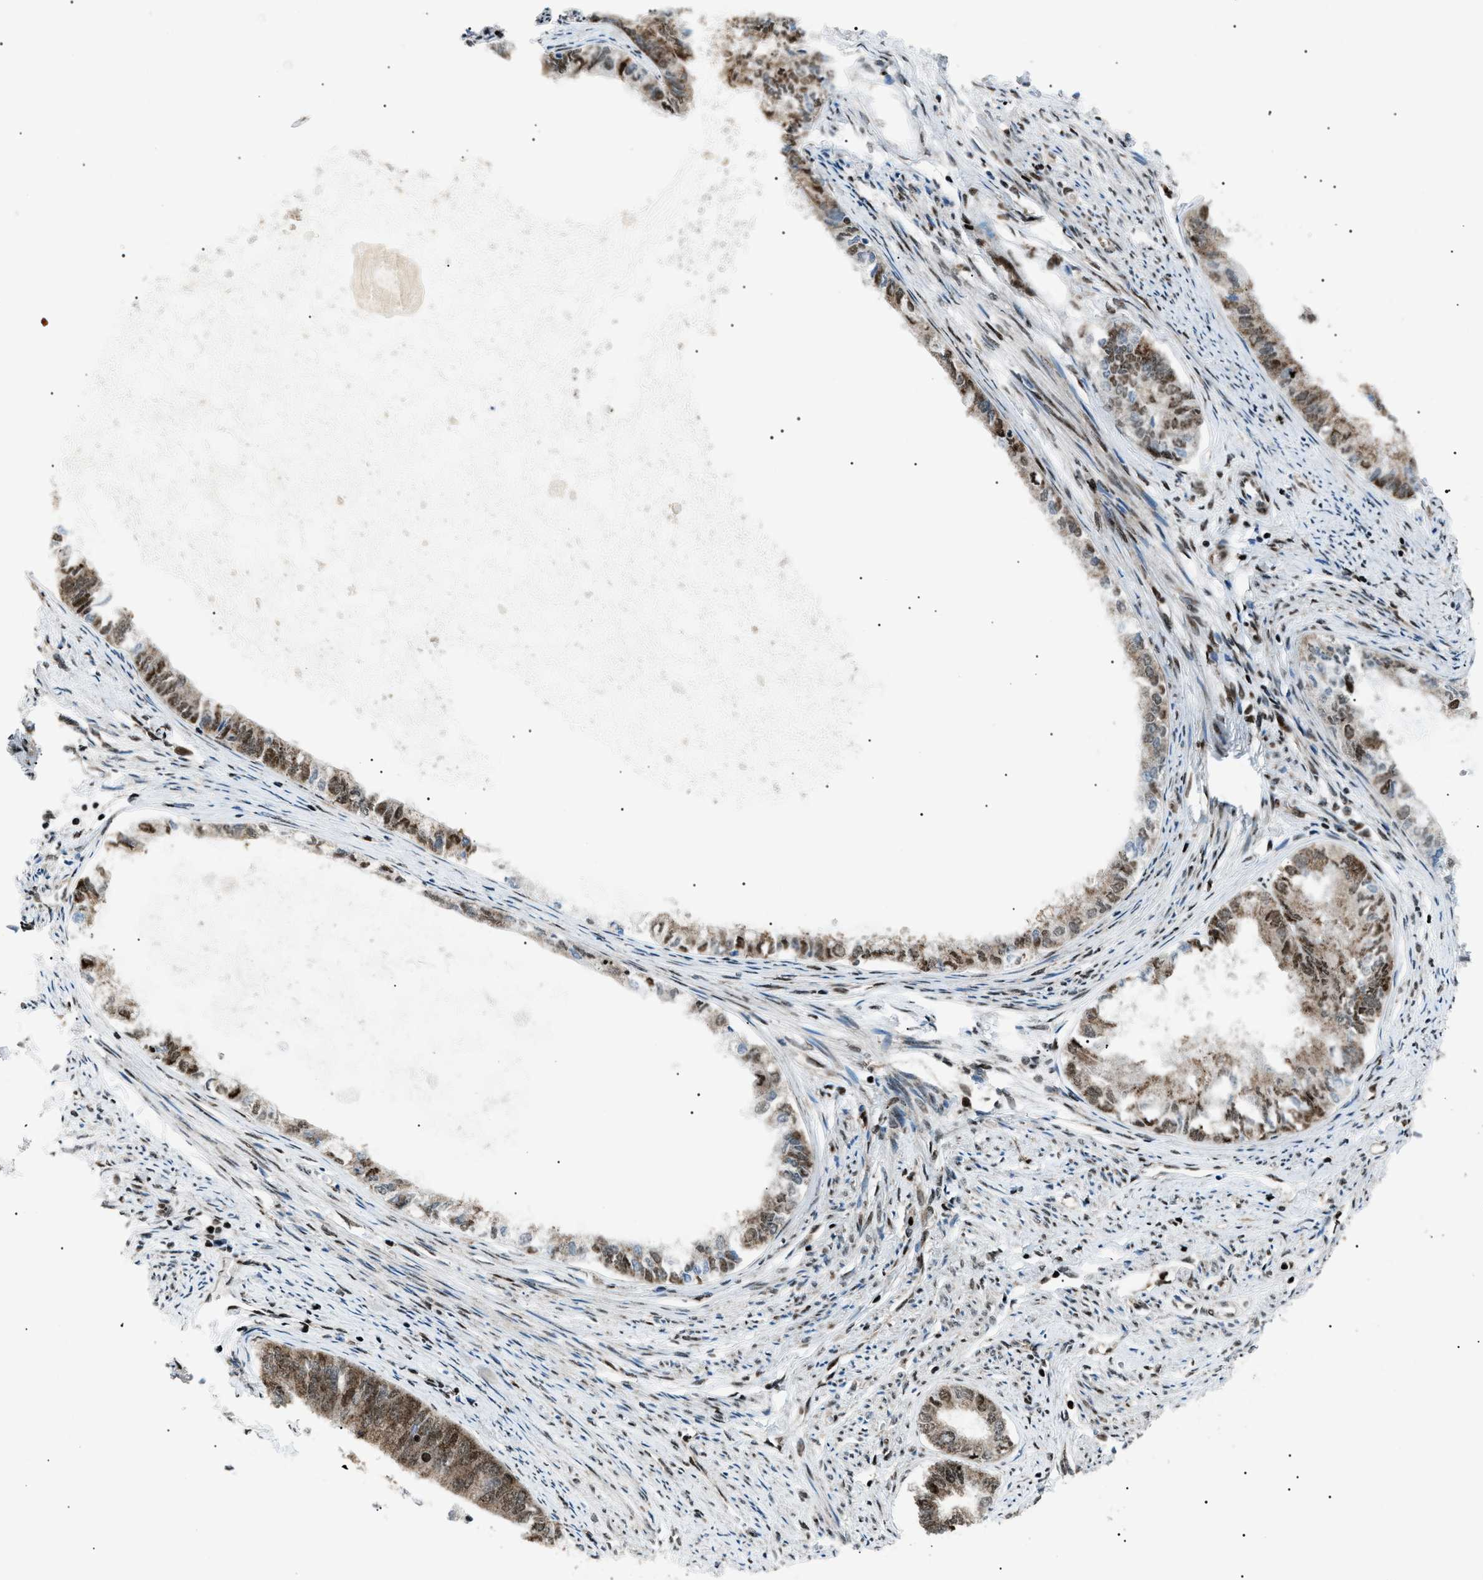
{"staining": {"intensity": "moderate", "quantity": "25%-75%", "location": "cytoplasmic/membranous,nuclear"}, "tissue": "endometrial cancer", "cell_type": "Tumor cells", "image_type": "cancer", "snomed": [{"axis": "morphology", "description": "Adenocarcinoma, NOS"}, {"axis": "topography", "description": "Endometrium"}], "caption": "Brown immunohistochemical staining in endometrial cancer exhibits moderate cytoplasmic/membranous and nuclear positivity in about 25%-75% of tumor cells. (DAB IHC with brightfield microscopy, high magnification).", "gene": "HNRNPK", "patient": {"sex": "female", "age": 86}}